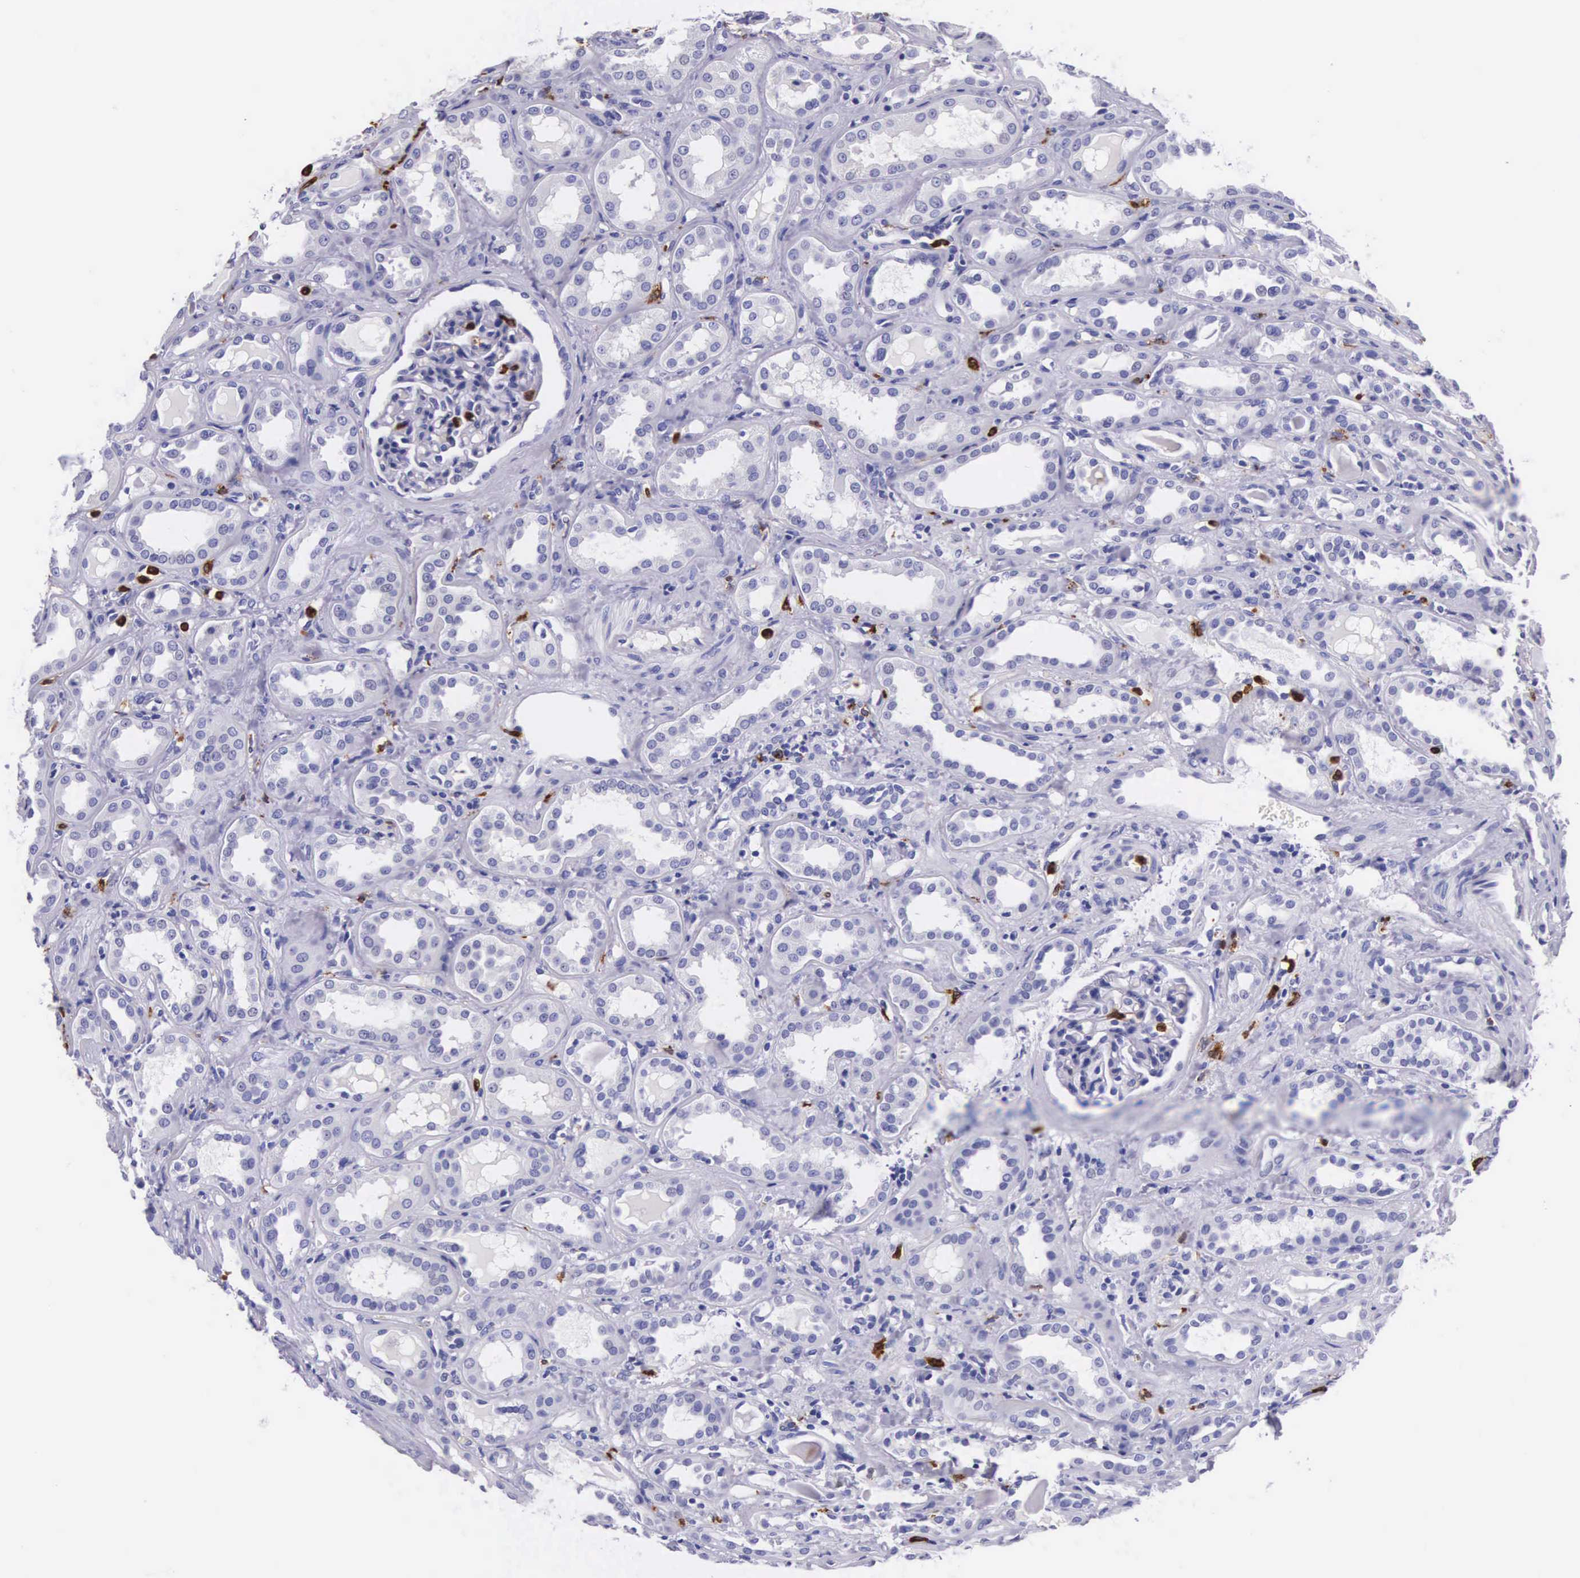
{"staining": {"intensity": "negative", "quantity": "none", "location": "none"}, "tissue": "kidney", "cell_type": "Cells in glomeruli", "image_type": "normal", "snomed": [{"axis": "morphology", "description": "Normal tissue, NOS"}, {"axis": "topography", "description": "Kidney"}], "caption": "Immunohistochemical staining of unremarkable human kidney reveals no significant positivity in cells in glomeruli. (DAB (3,3'-diaminobenzidine) immunohistochemistry, high magnification).", "gene": "FCN1", "patient": {"sex": "male", "age": 36}}